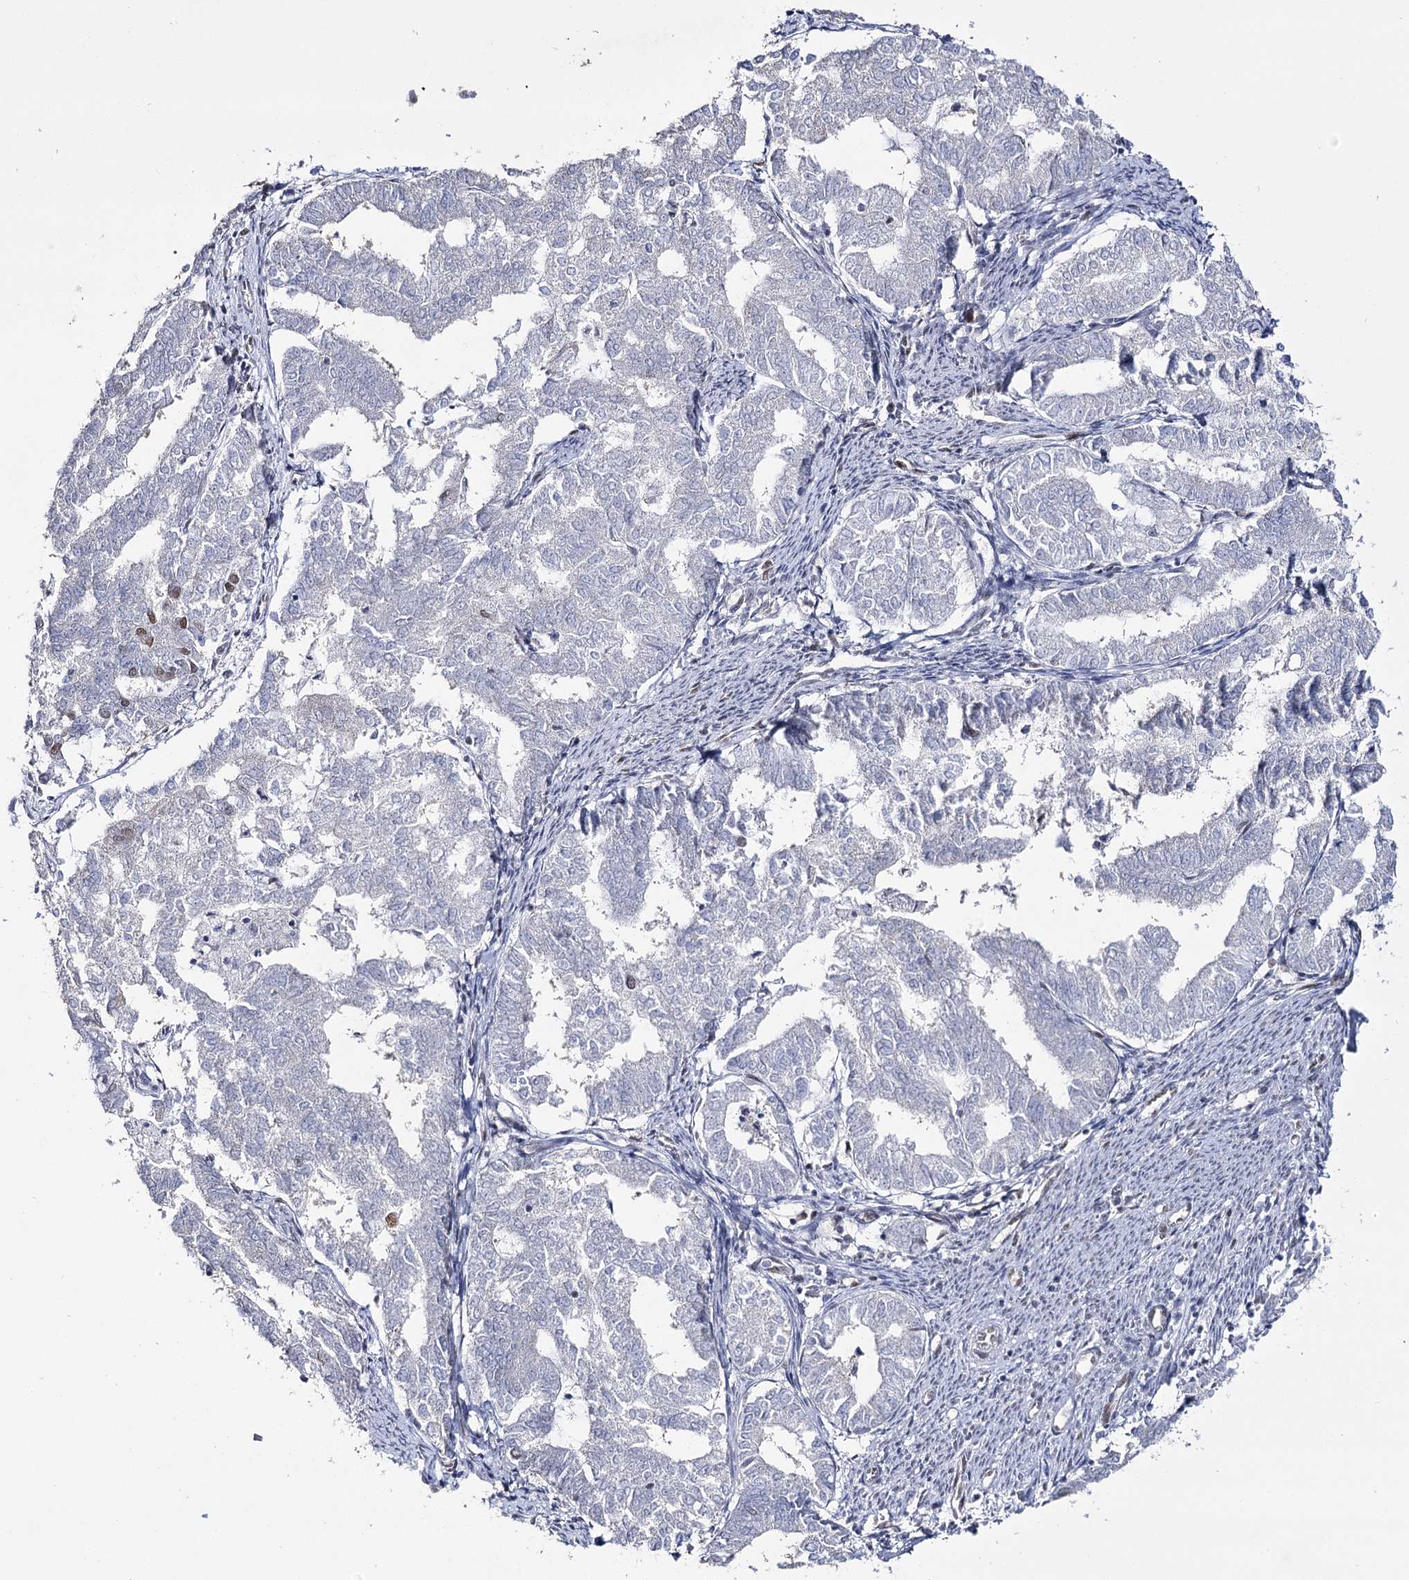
{"staining": {"intensity": "negative", "quantity": "none", "location": "none"}, "tissue": "endometrial cancer", "cell_type": "Tumor cells", "image_type": "cancer", "snomed": [{"axis": "morphology", "description": "Adenocarcinoma, NOS"}, {"axis": "topography", "description": "Endometrium"}], "caption": "Image shows no protein expression in tumor cells of endometrial cancer (adenocarcinoma) tissue. (DAB IHC visualized using brightfield microscopy, high magnification).", "gene": "VGLL4", "patient": {"sex": "female", "age": 79}}